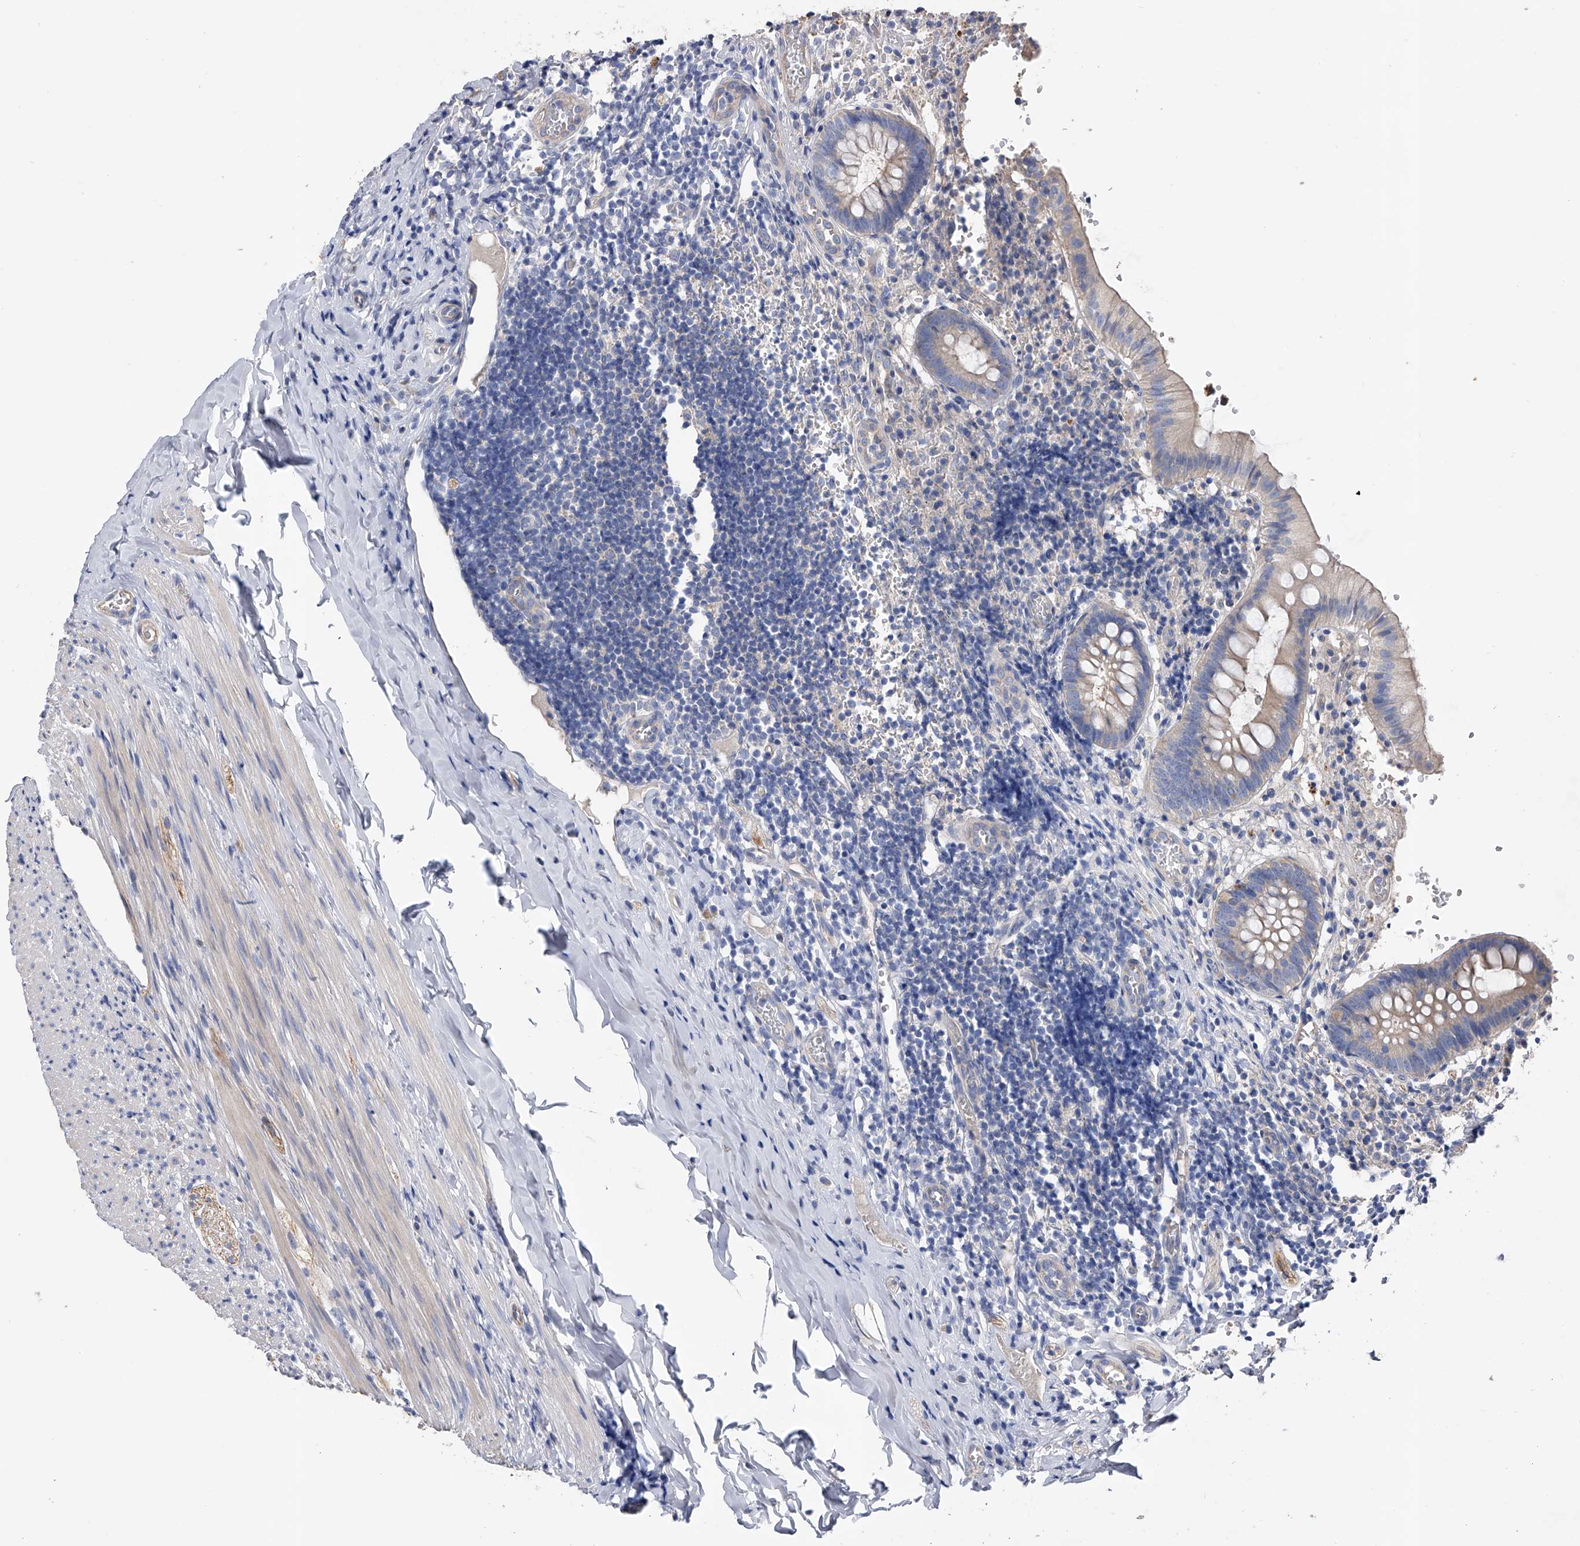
{"staining": {"intensity": "weak", "quantity": "<25%", "location": "cytoplasmic/membranous"}, "tissue": "appendix", "cell_type": "Glandular cells", "image_type": "normal", "snomed": [{"axis": "morphology", "description": "Normal tissue, NOS"}, {"axis": "topography", "description": "Appendix"}], "caption": "An immunohistochemistry image of unremarkable appendix is shown. There is no staining in glandular cells of appendix.", "gene": "RWDD2A", "patient": {"sex": "male", "age": 8}}